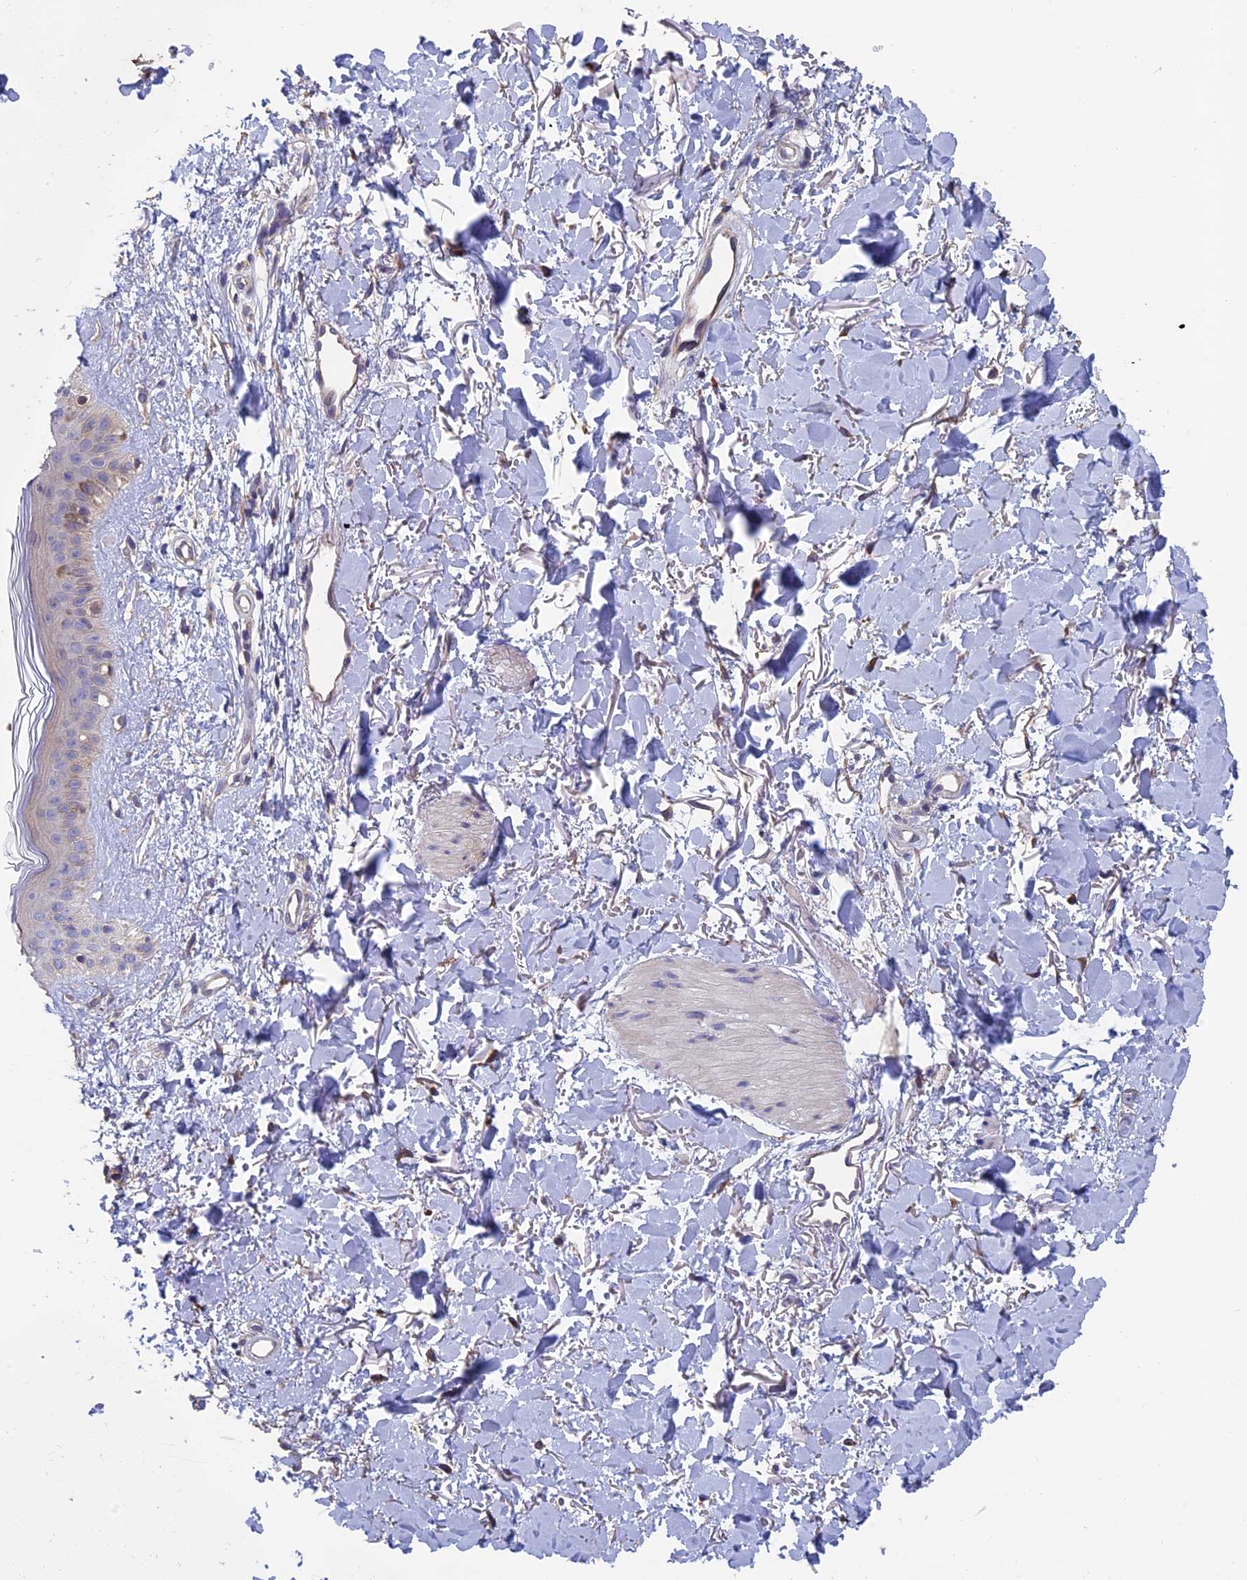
{"staining": {"intensity": "moderate", "quantity": ">75%", "location": "cytoplasmic/membranous"}, "tissue": "skin", "cell_type": "Fibroblasts", "image_type": "normal", "snomed": [{"axis": "morphology", "description": "Normal tissue, NOS"}, {"axis": "topography", "description": "Skin"}], "caption": "Fibroblasts reveal moderate cytoplasmic/membranous staining in about >75% of cells in benign skin.", "gene": "LCMT1", "patient": {"sex": "female", "age": 58}}